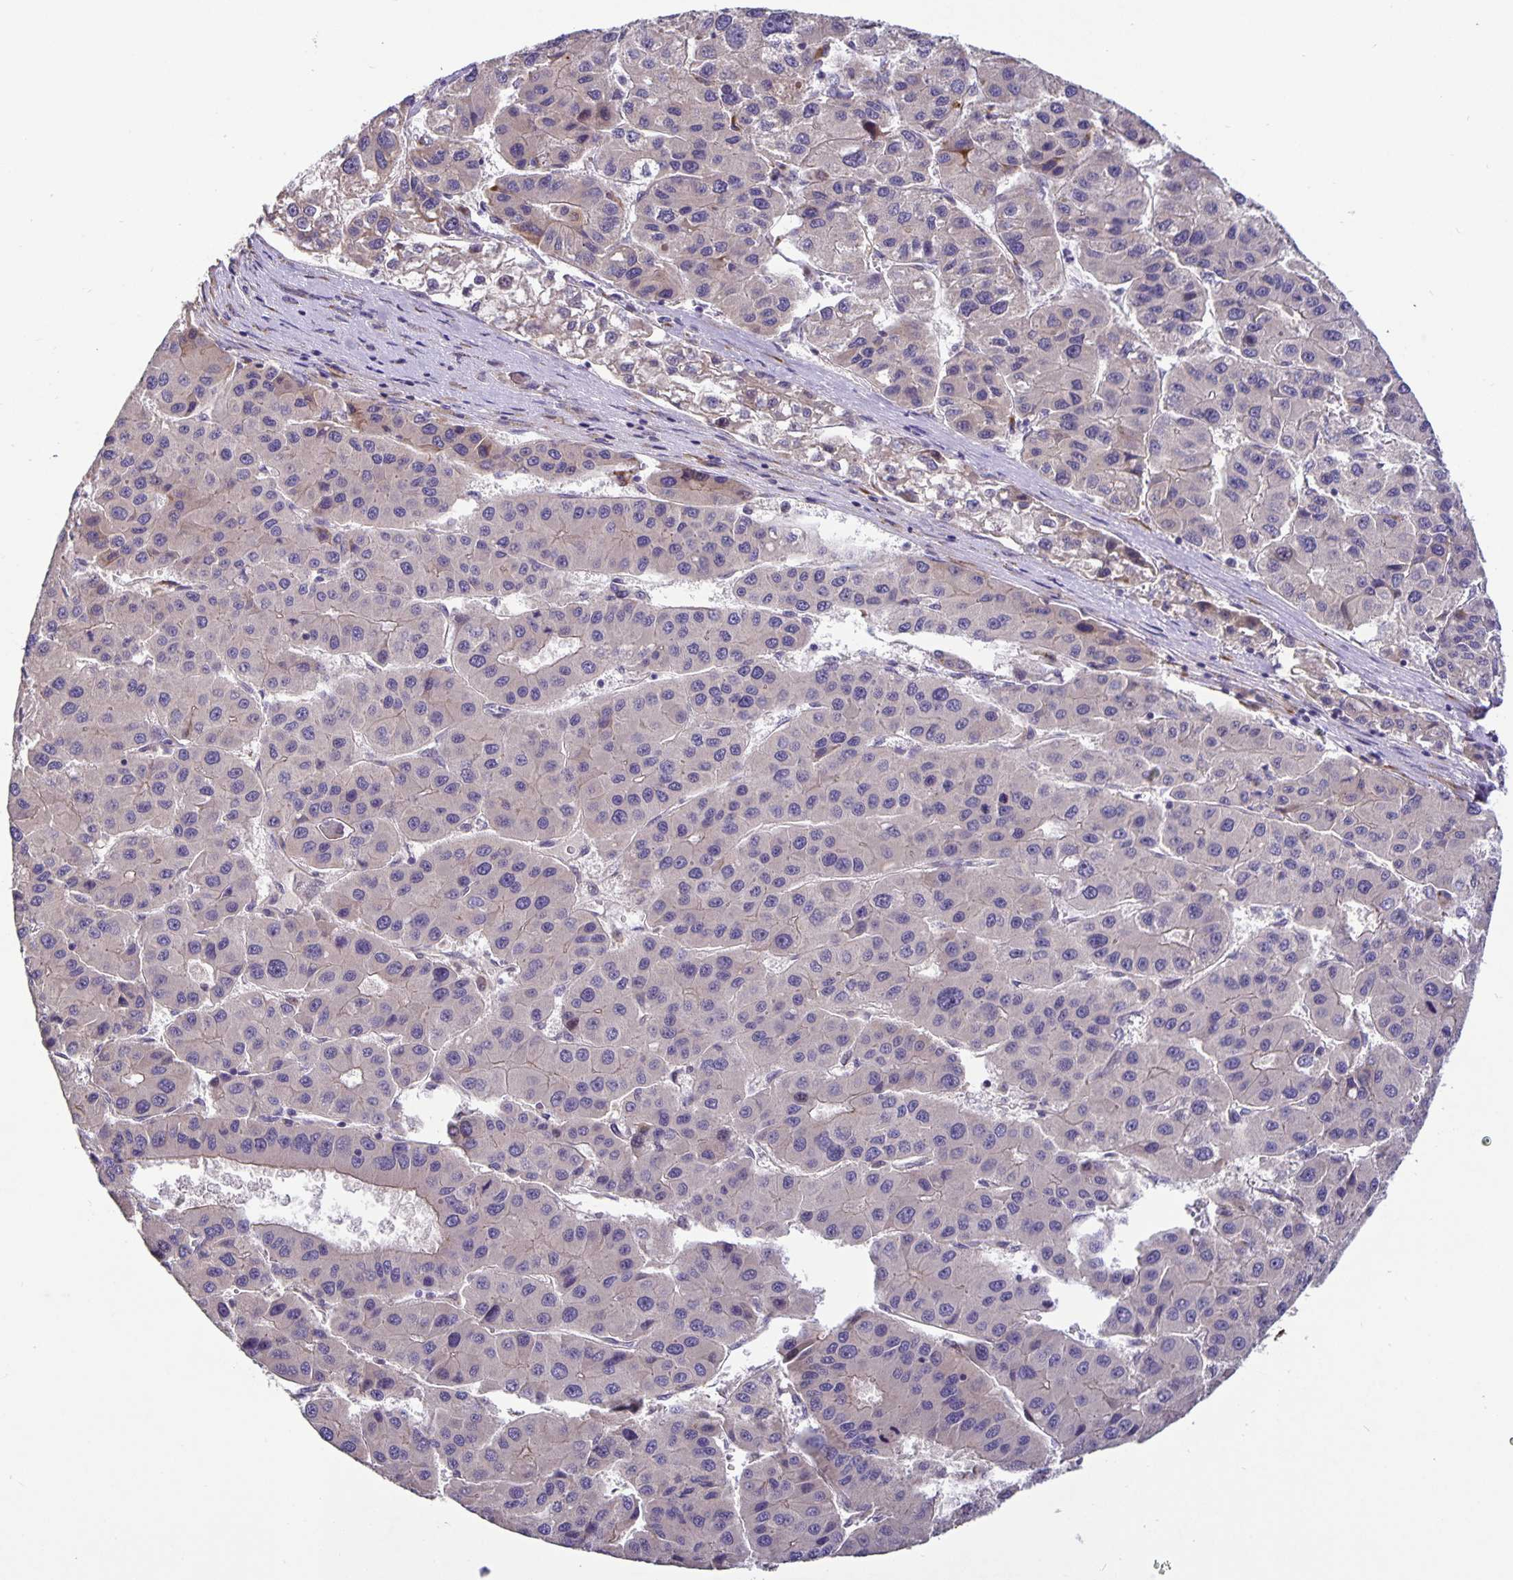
{"staining": {"intensity": "negative", "quantity": "none", "location": "none"}, "tissue": "liver cancer", "cell_type": "Tumor cells", "image_type": "cancer", "snomed": [{"axis": "morphology", "description": "Carcinoma, Hepatocellular, NOS"}, {"axis": "topography", "description": "Liver"}], "caption": "Tumor cells show no significant expression in liver cancer.", "gene": "EML6", "patient": {"sex": "male", "age": 73}}